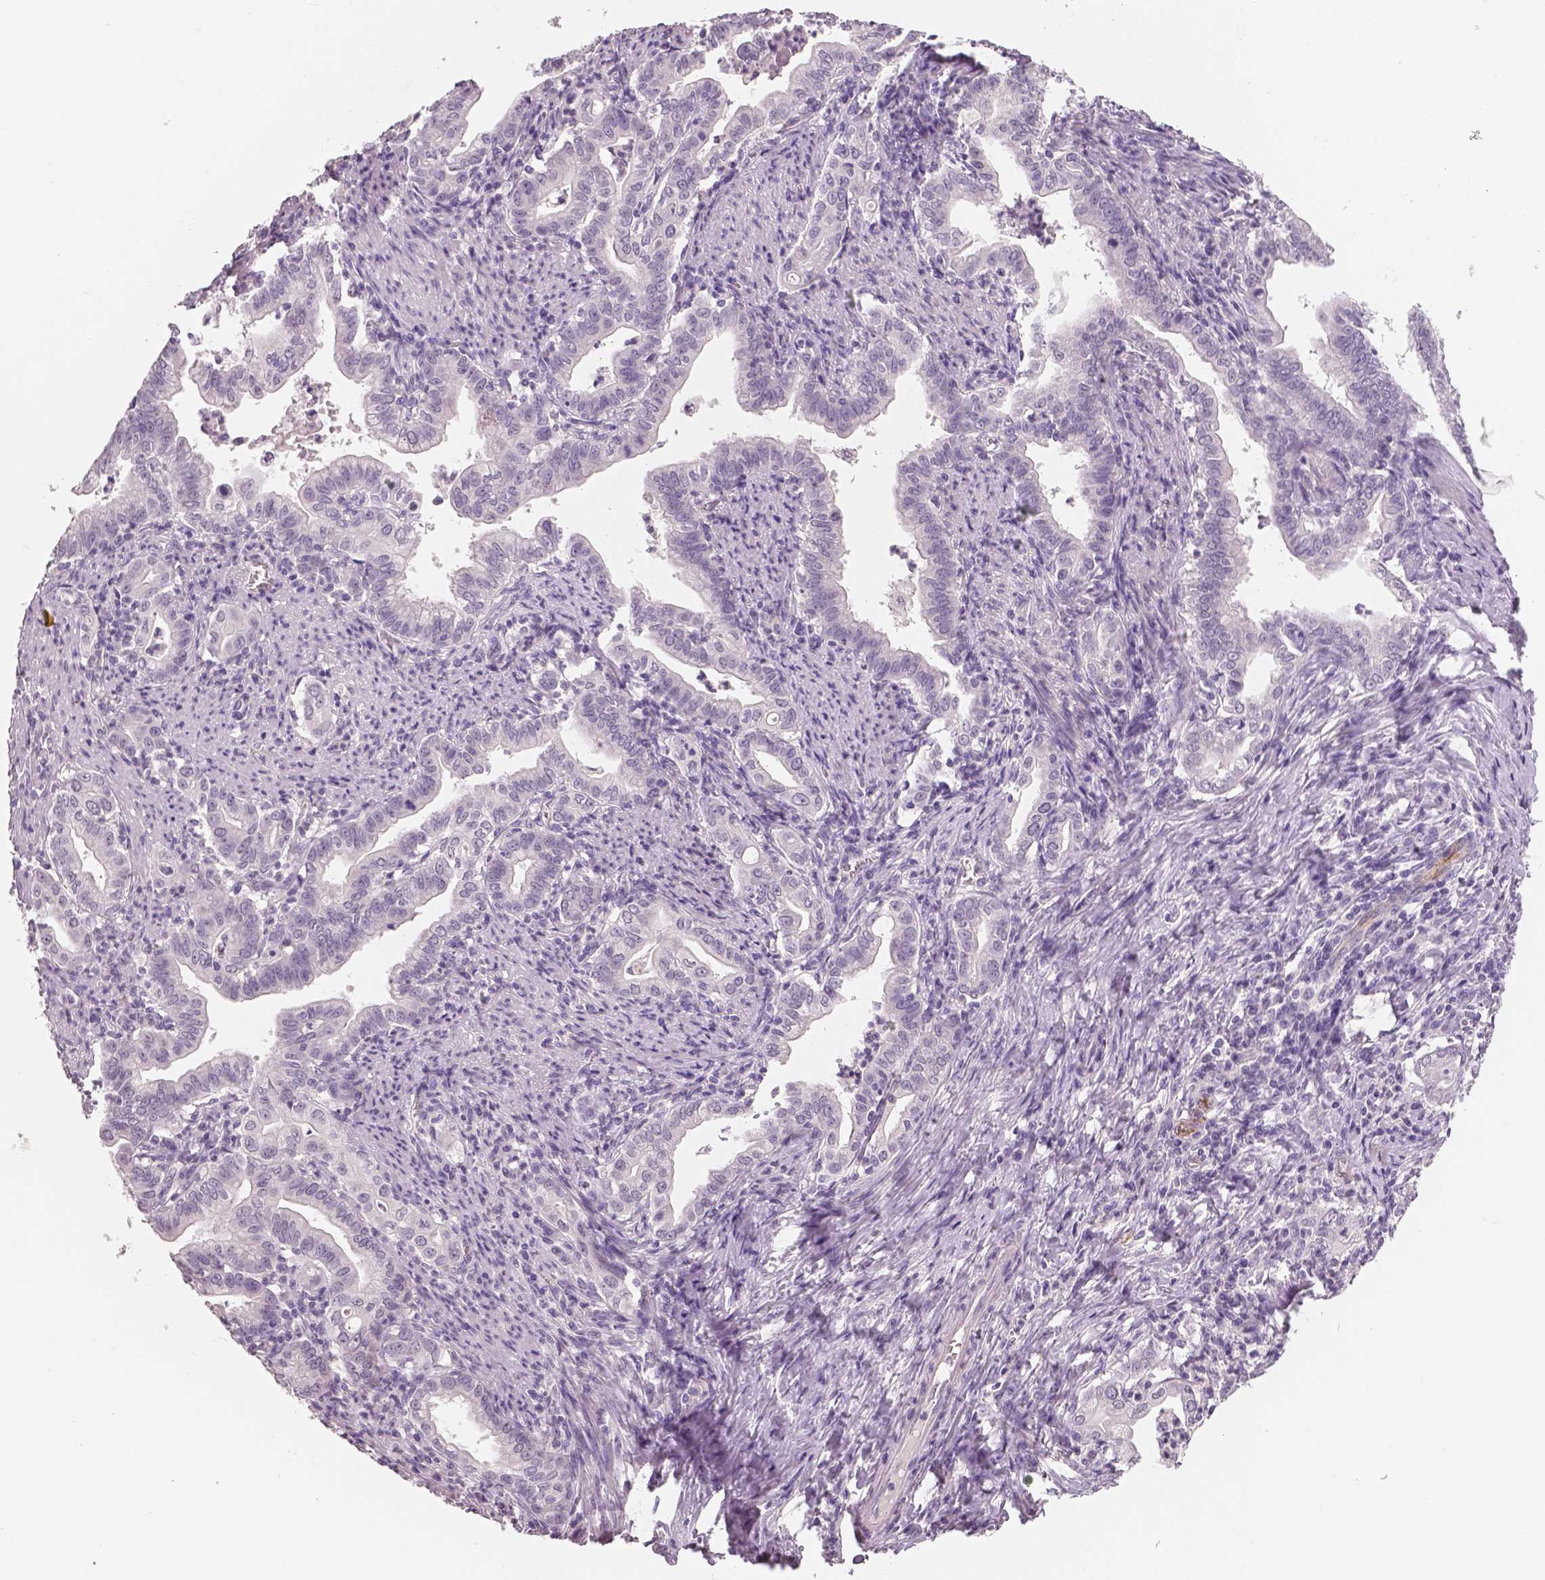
{"staining": {"intensity": "negative", "quantity": "none", "location": "none"}, "tissue": "stomach cancer", "cell_type": "Tumor cells", "image_type": "cancer", "snomed": [{"axis": "morphology", "description": "Adenocarcinoma, NOS"}, {"axis": "topography", "description": "Stomach, upper"}], "caption": "A high-resolution image shows immunohistochemistry staining of stomach cancer, which displays no significant staining in tumor cells. Nuclei are stained in blue.", "gene": "TSPAN7", "patient": {"sex": "female", "age": 79}}